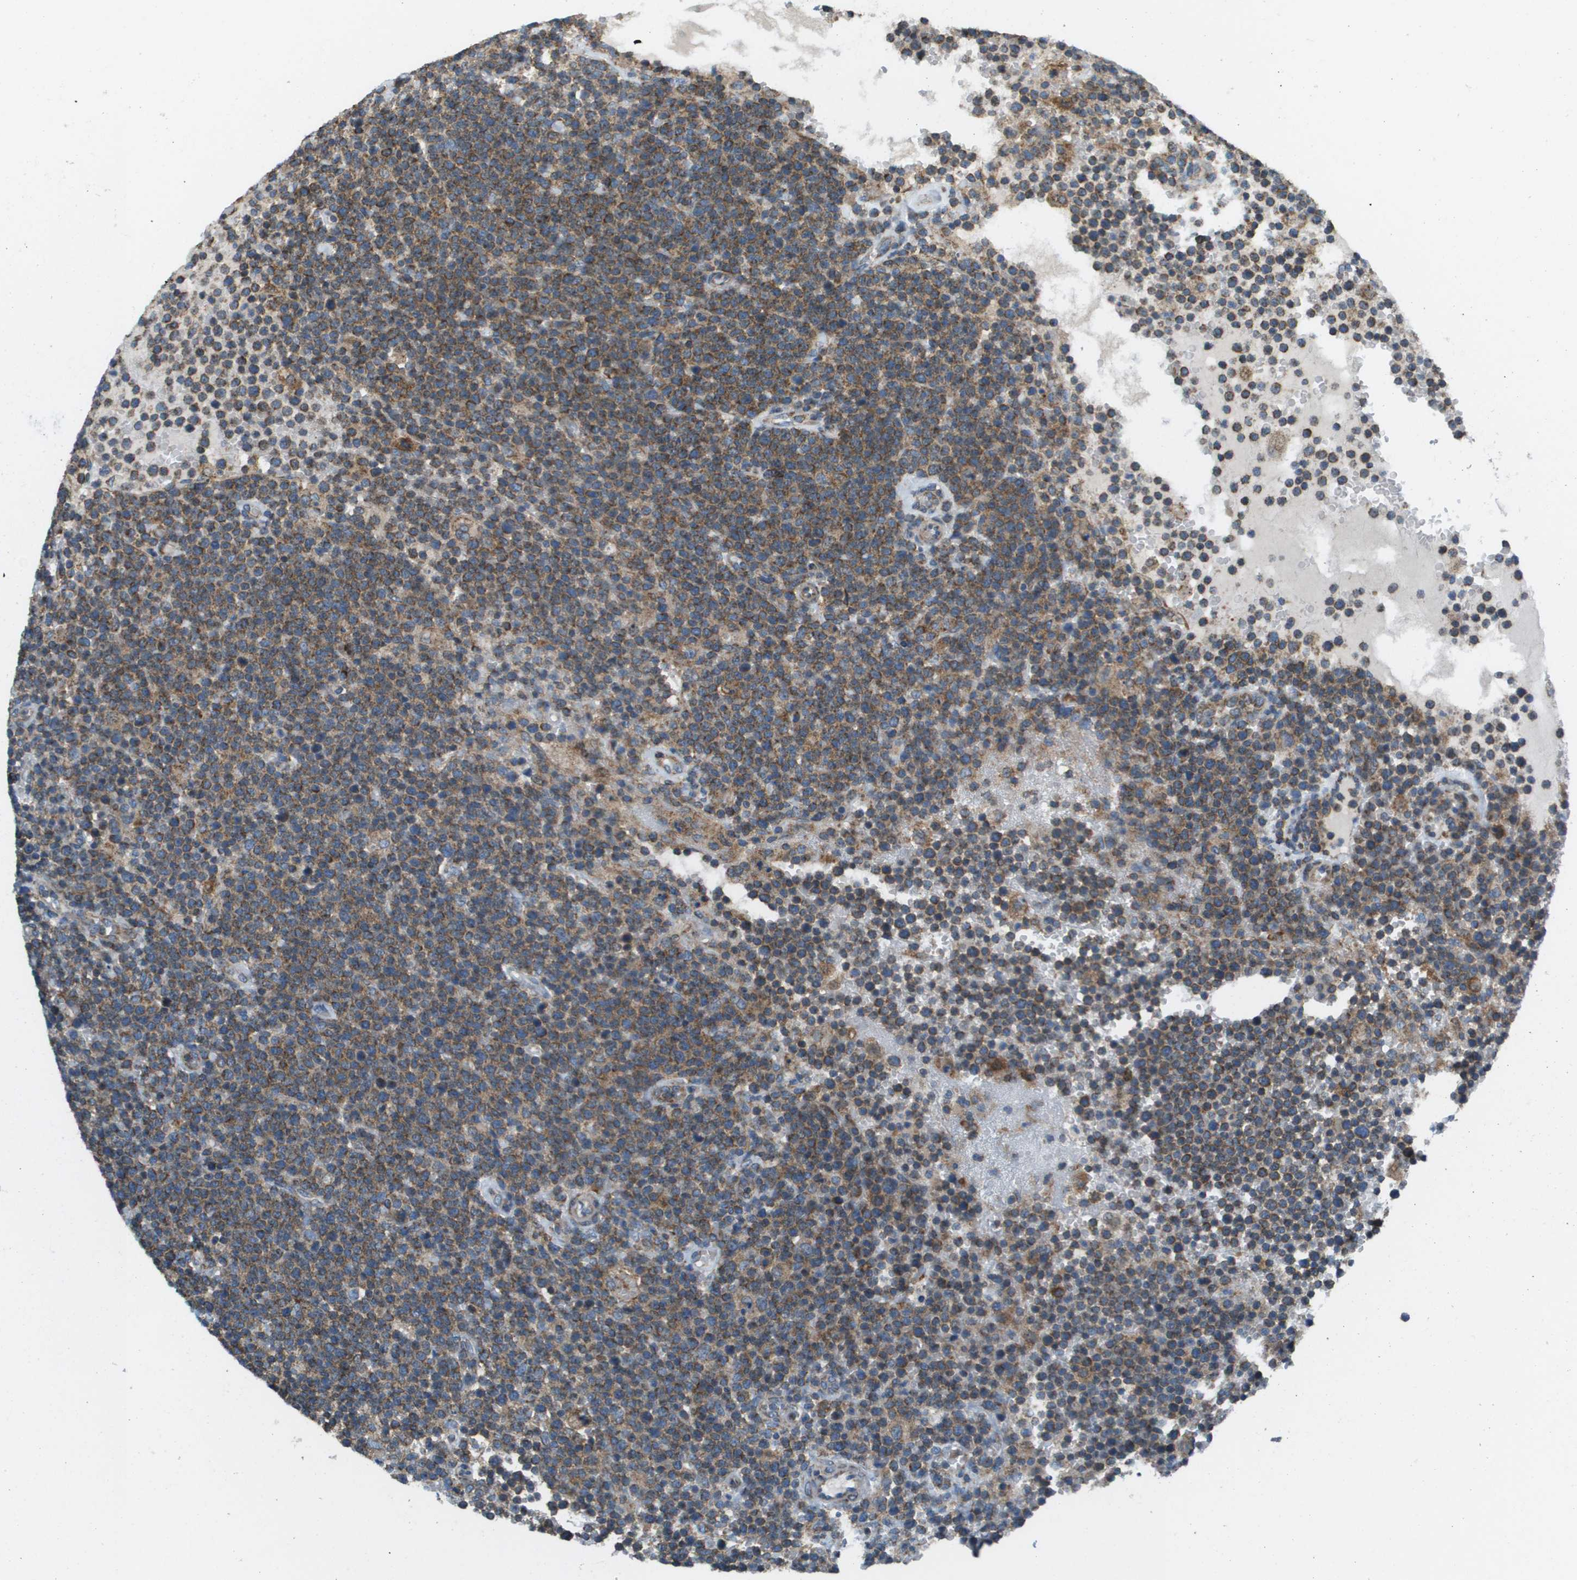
{"staining": {"intensity": "moderate", "quantity": ">75%", "location": "cytoplasmic/membranous"}, "tissue": "lymphoma", "cell_type": "Tumor cells", "image_type": "cancer", "snomed": [{"axis": "morphology", "description": "Malignant lymphoma, non-Hodgkin's type, High grade"}, {"axis": "topography", "description": "Lymph node"}], "caption": "Immunohistochemical staining of malignant lymphoma, non-Hodgkin's type (high-grade) demonstrates medium levels of moderate cytoplasmic/membranous protein staining in about >75% of tumor cells.", "gene": "TAOK3", "patient": {"sex": "male", "age": 61}}